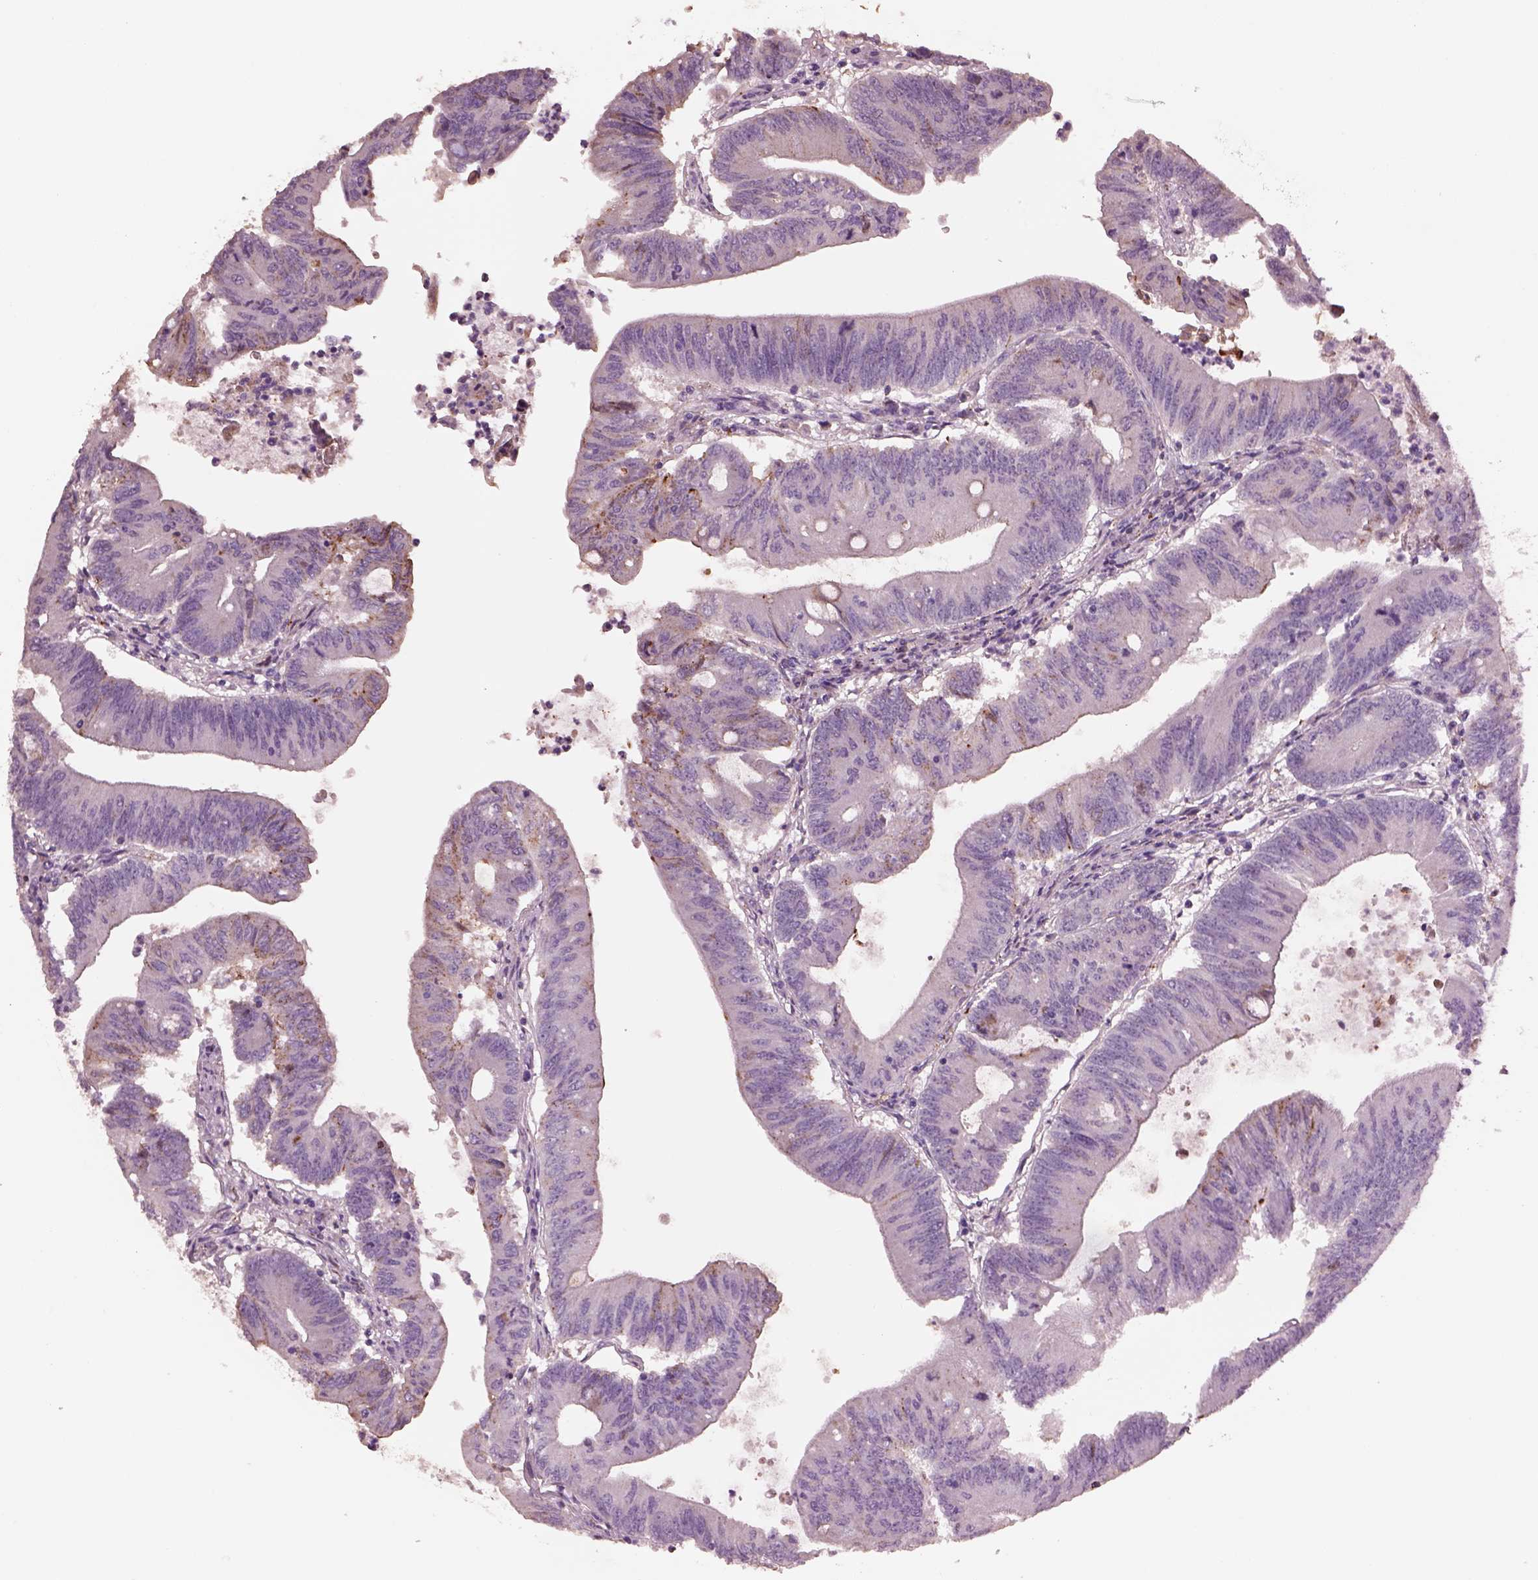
{"staining": {"intensity": "negative", "quantity": "none", "location": "none"}, "tissue": "colorectal cancer", "cell_type": "Tumor cells", "image_type": "cancer", "snomed": [{"axis": "morphology", "description": "Adenocarcinoma, NOS"}, {"axis": "topography", "description": "Colon"}], "caption": "Immunohistochemistry histopathology image of neoplastic tissue: colorectal cancer stained with DAB (3,3'-diaminobenzidine) demonstrates no significant protein staining in tumor cells.", "gene": "SRI", "patient": {"sex": "female", "age": 70}}